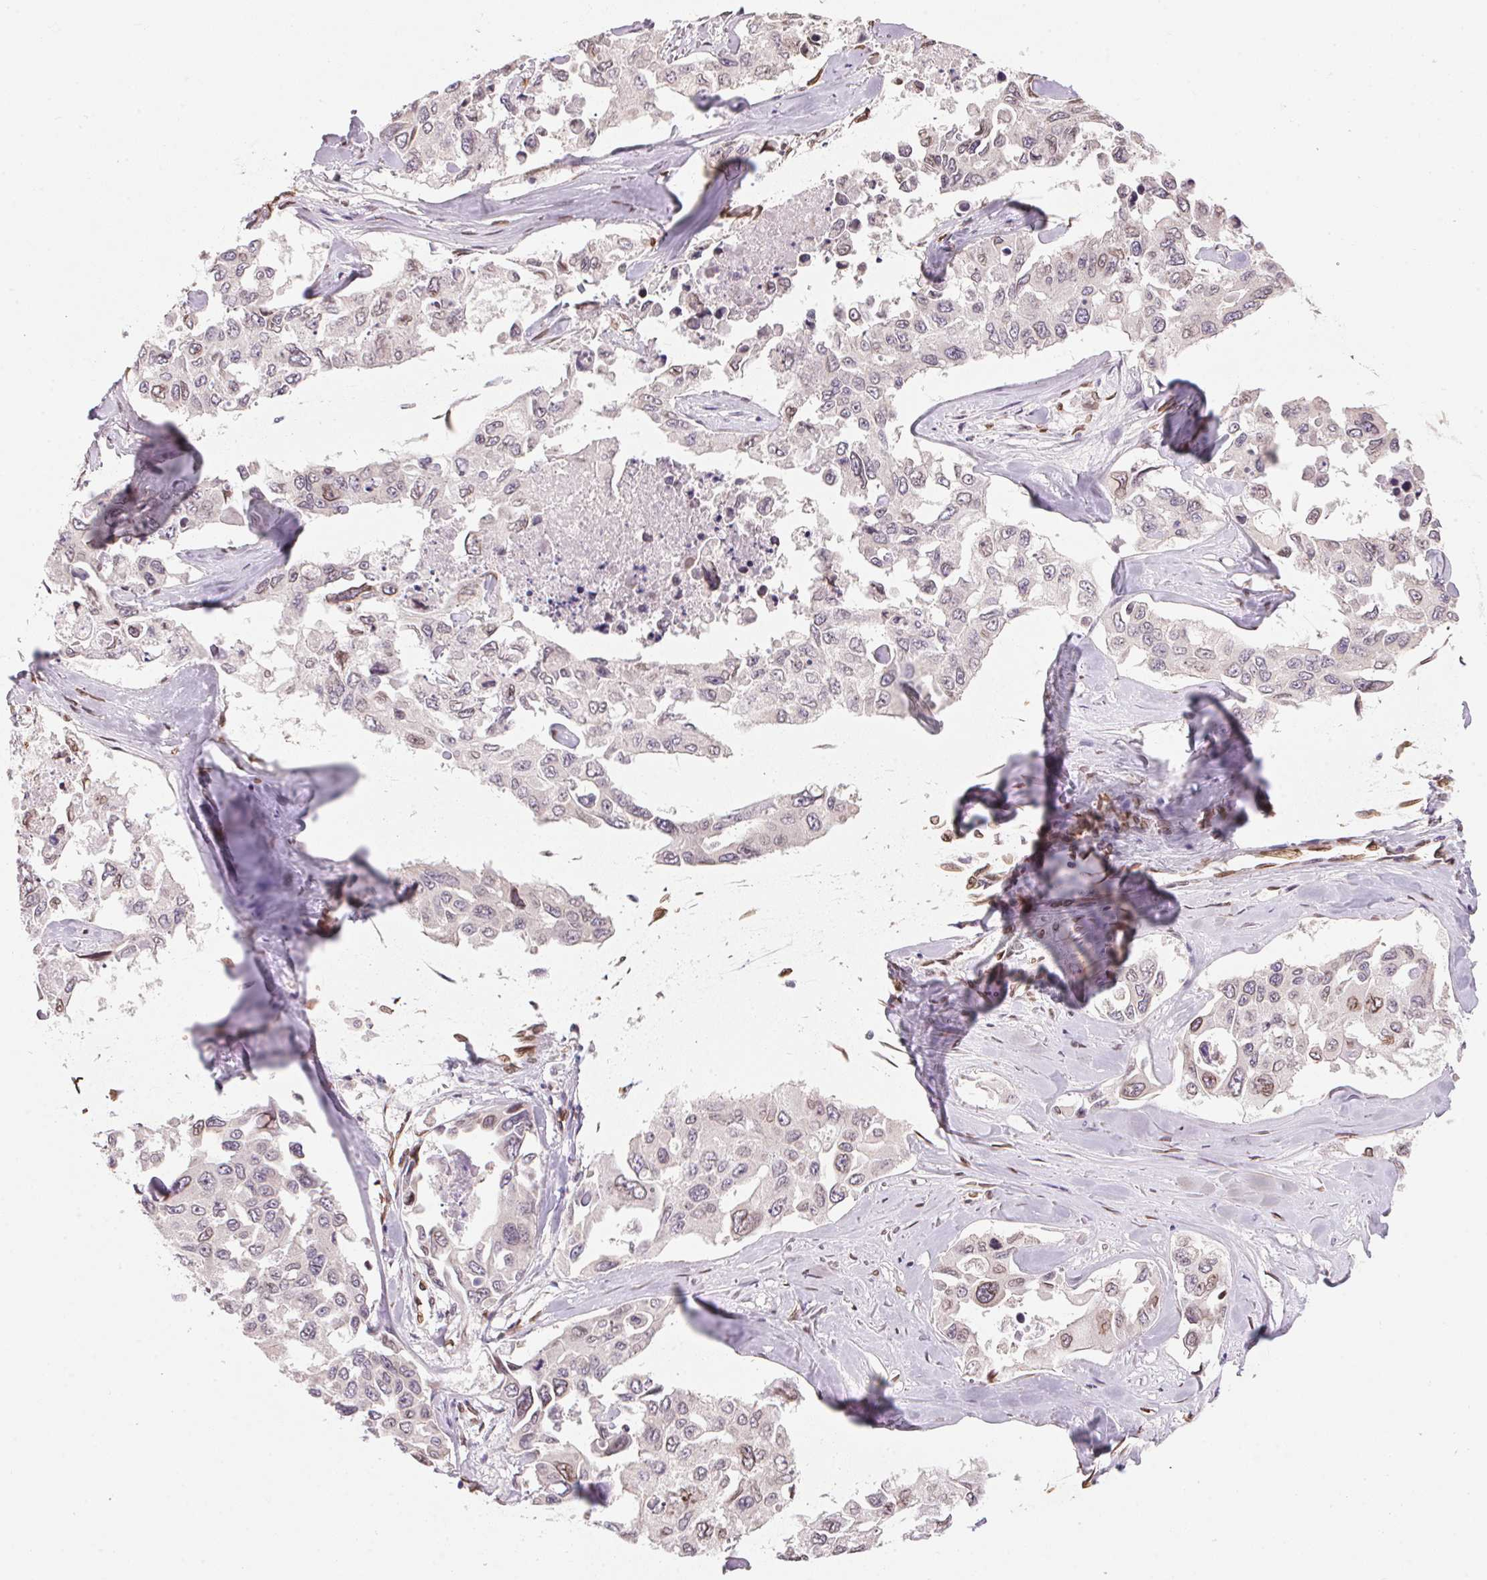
{"staining": {"intensity": "weak", "quantity": "<25%", "location": "nuclear"}, "tissue": "lung cancer", "cell_type": "Tumor cells", "image_type": "cancer", "snomed": [{"axis": "morphology", "description": "Adenocarcinoma, NOS"}, {"axis": "topography", "description": "Lung"}], "caption": "DAB (3,3'-diaminobenzidine) immunohistochemical staining of adenocarcinoma (lung) reveals no significant positivity in tumor cells. (Immunohistochemistry, brightfield microscopy, high magnification).", "gene": "TMEM175", "patient": {"sex": "male", "age": 64}}